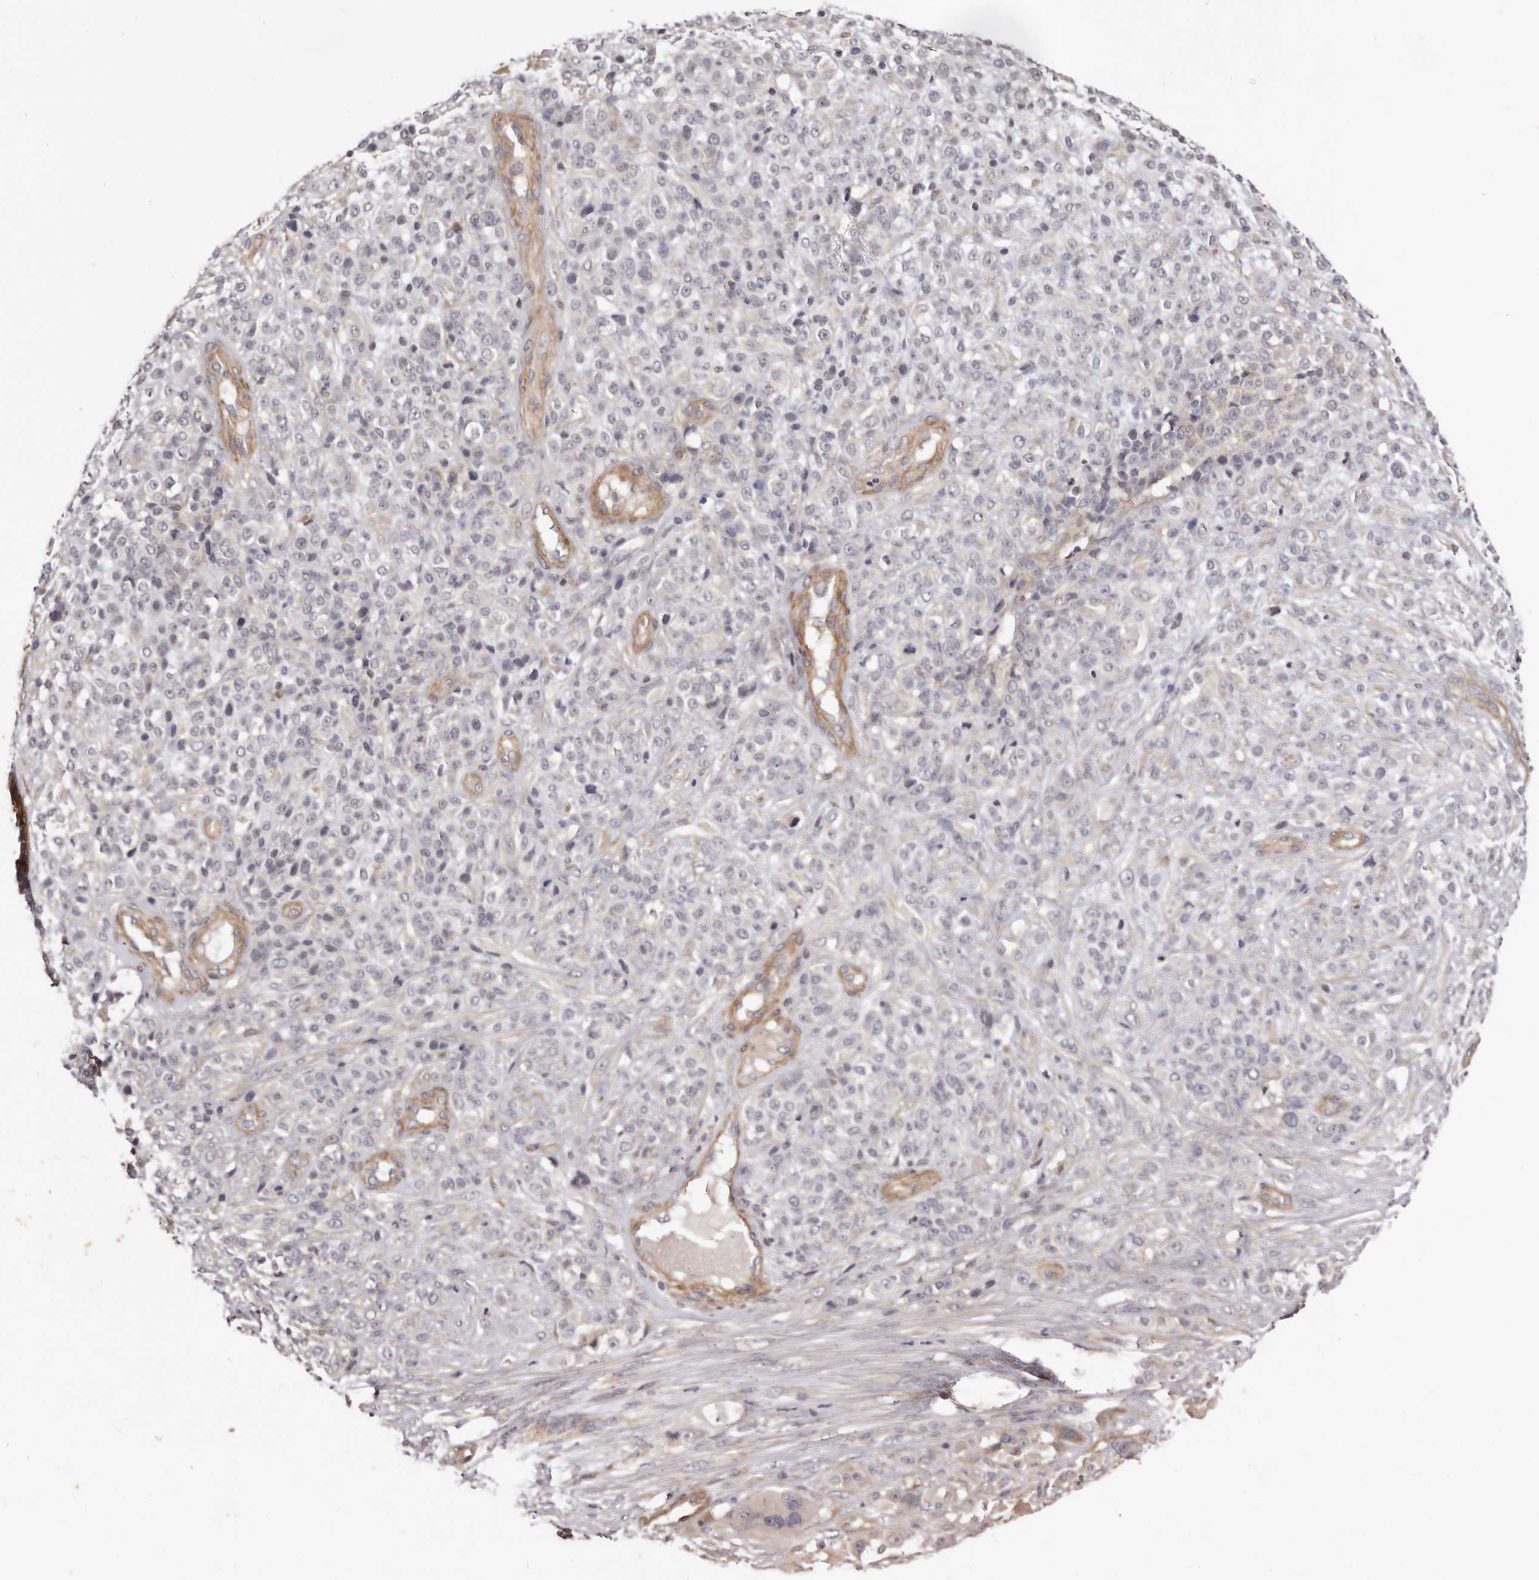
{"staining": {"intensity": "negative", "quantity": "none", "location": "none"}, "tissue": "melanoma", "cell_type": "Tumor cells", "image_type": "cancer", "snomed": [{"axis": "morphology", "description": "Malignant melanoma, NOS"}, {"axis": "topography", "description": "Skin"}], "caption": "Immunohistochemistry histopathology image of melanoma stained for a protein (brown), which exhibits no staining in tumor cells. Brightfield microscopy of IHC stained with DAB (3,3'-diaminobenzidine) (brown) and hematoxylin (blue), captured at high magnification.", "gene": "ADAMTS9", "patient": {"sex": "female", "age": 55}}